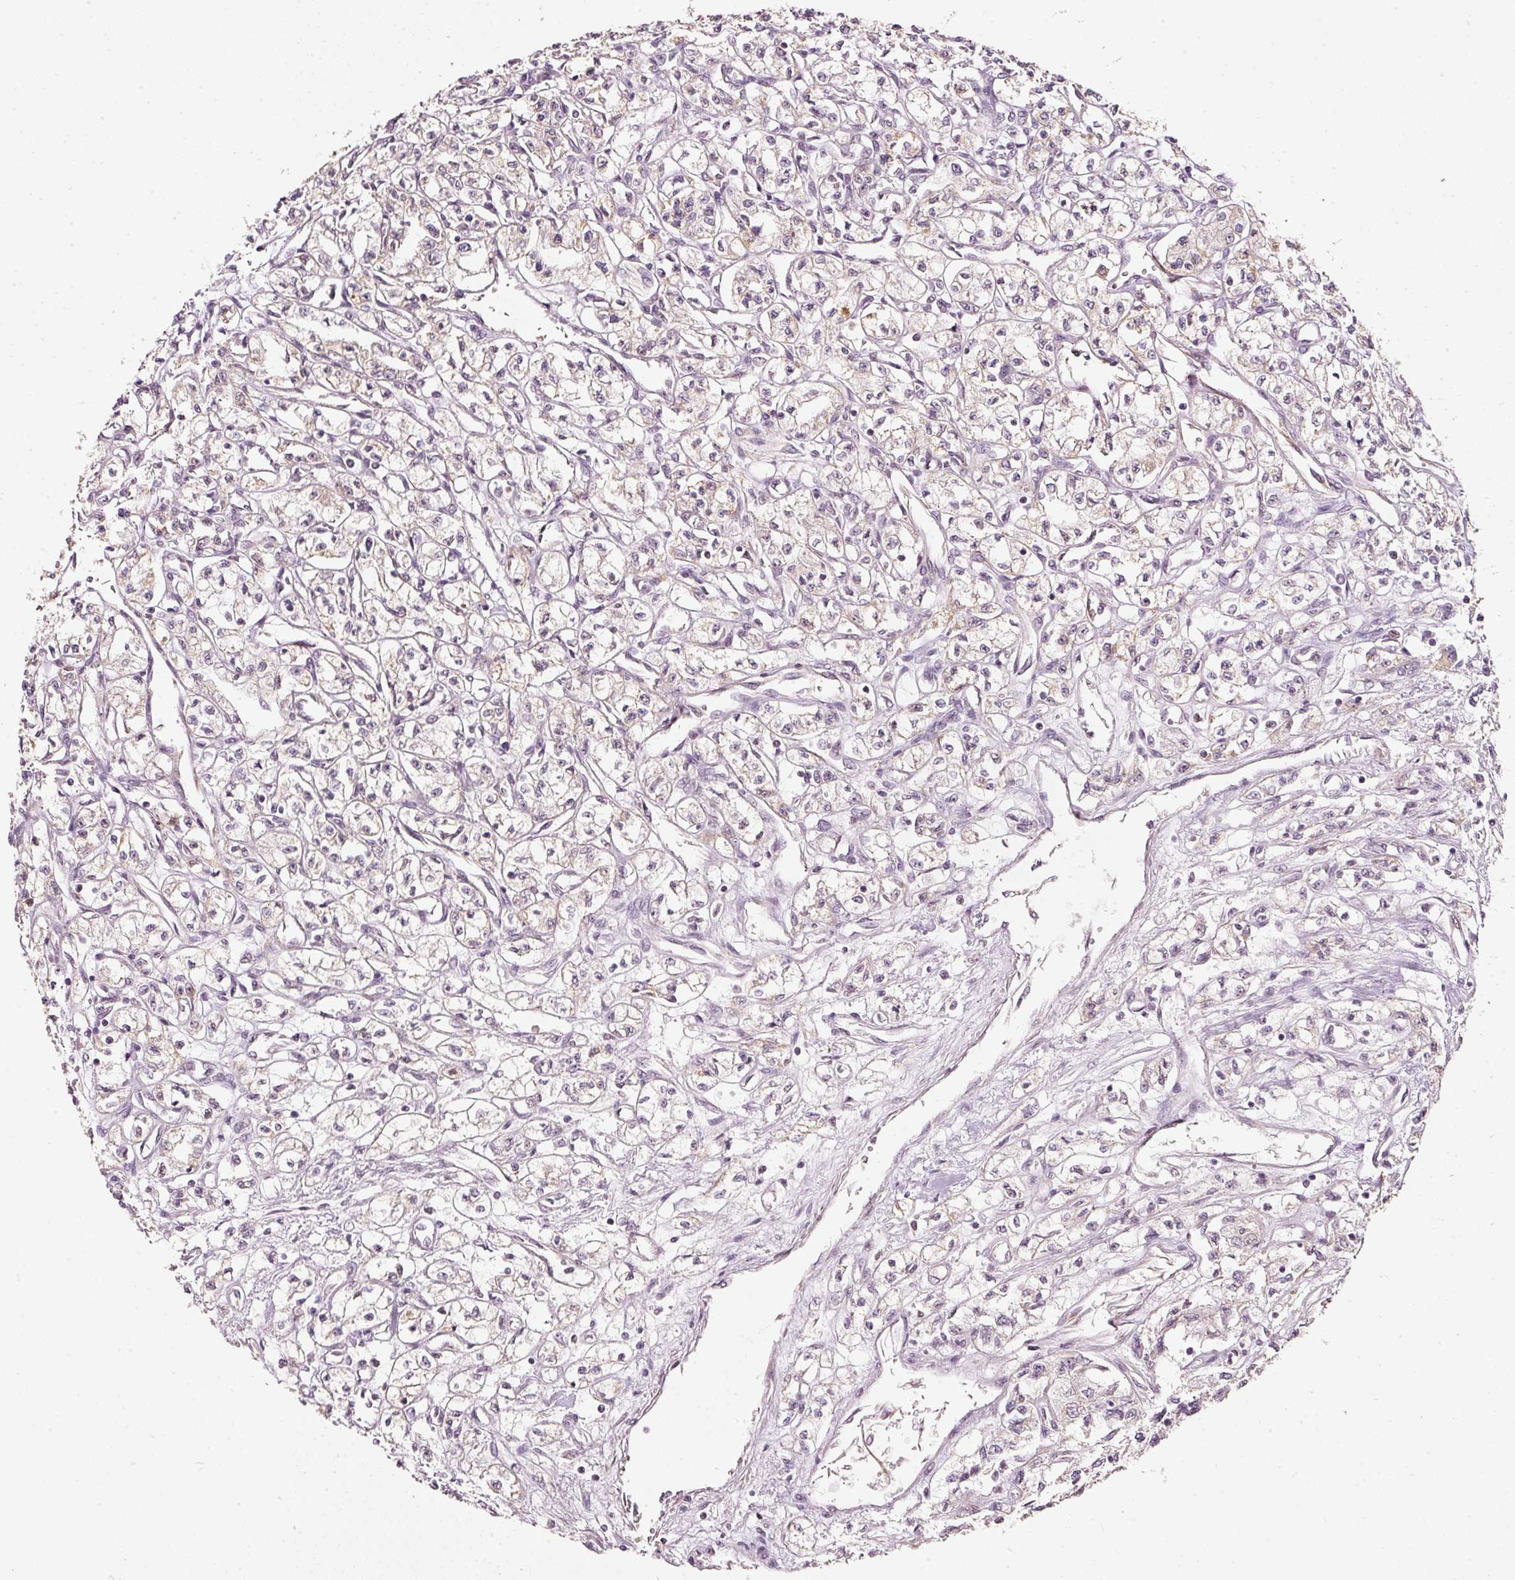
{"staining": {"intensity": "negative", "quantity": "none", "location": "none"}, "tissue": "renal cancer", "cell_type": "Tumor cells", "image_type": "cancer", "snomed": [{"axis": "morphology", "description": "Adenocarcinoma, NOS"}, {"axis": "topography", "description": "Kidney"}], "caption": "The IHC photomicrograph has no significant positivity in tumor cells of adenocarcinoma (renal) tissue.", "gene": "FSTL3", "patient": {"sex": "male", "age": 56}}